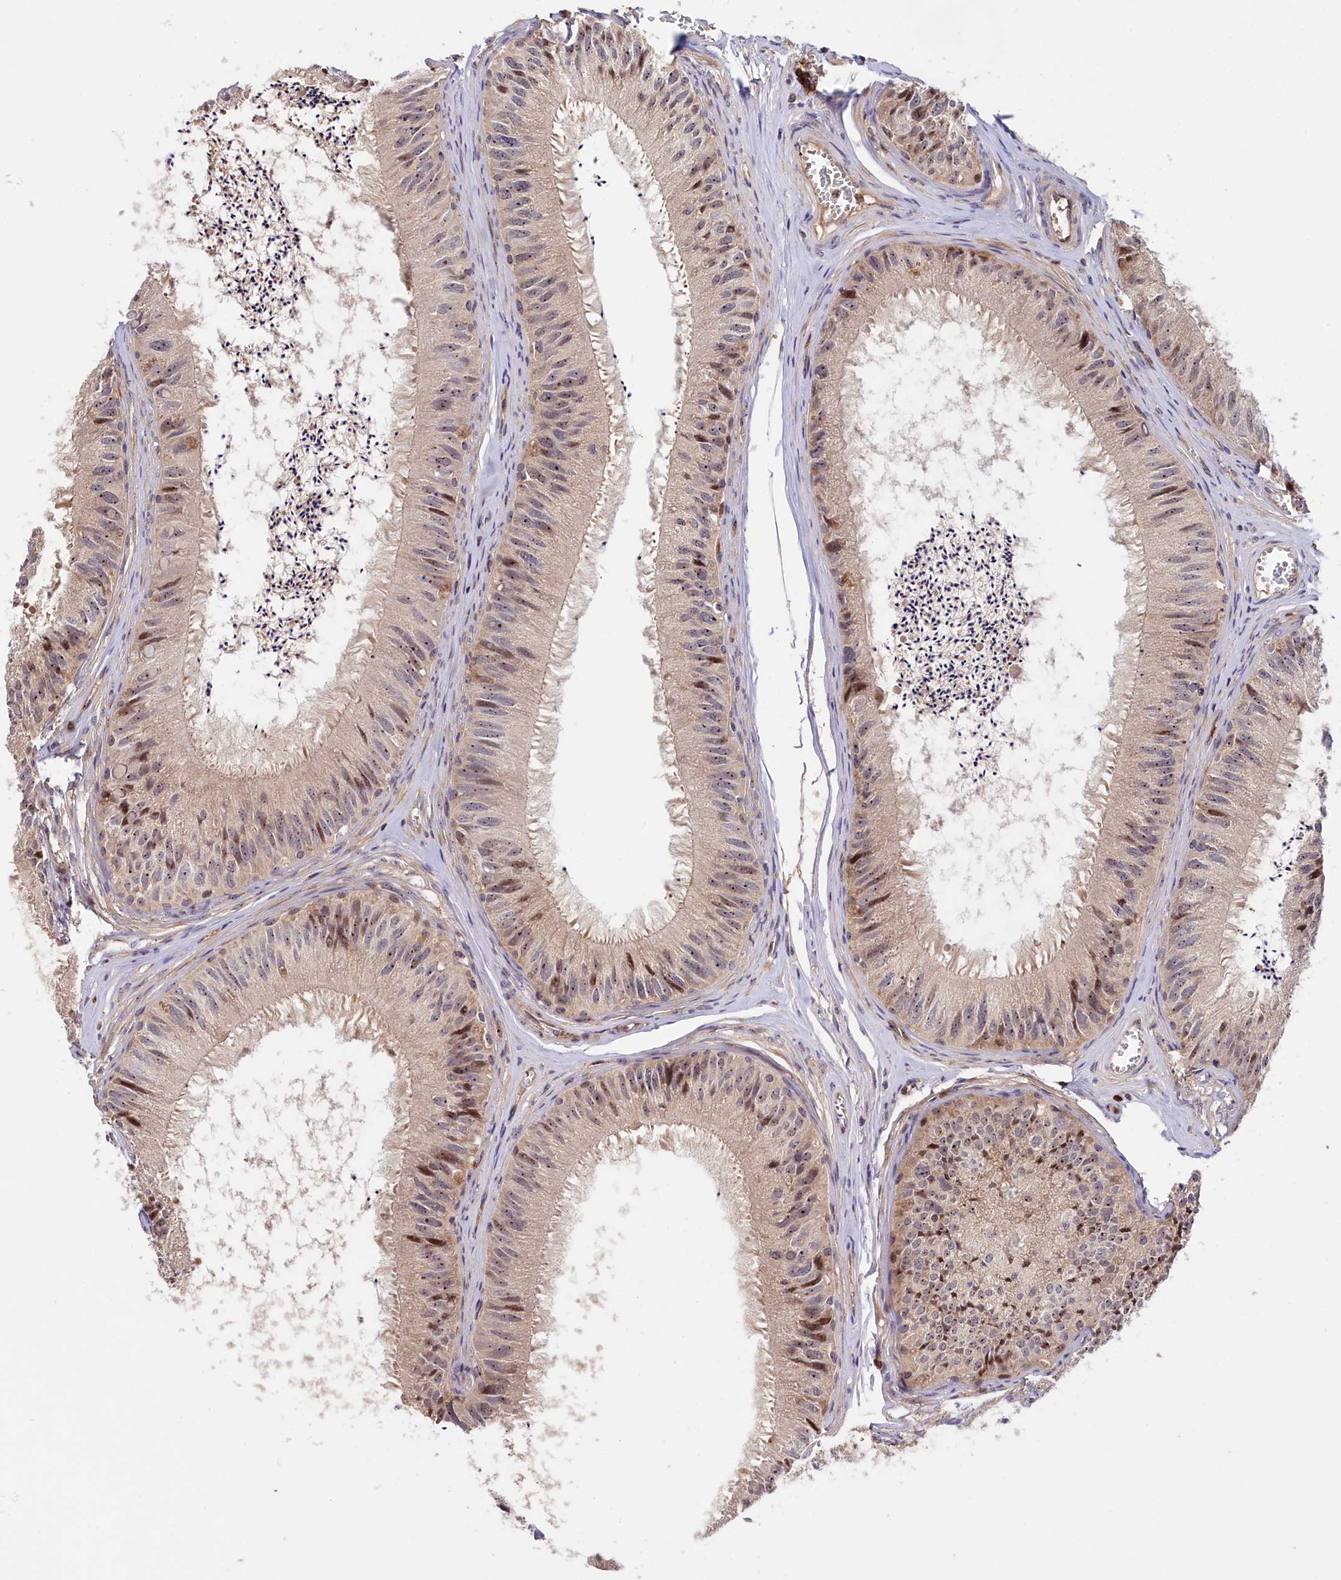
{"staining": {"intensity": "weak", "quantity": ">75%", "location": "cytoplasmic/membranous,nuclear"}, "tissue": "epididymis", "cell_type": "Glandular cells", "image_type": "normal", "snomed": [{"axis": "morphology", "description": "Normal tissue, NOS"}, {"axis": "topography", "description": "Epididymis"}], "caption": "Immunohistochemistry photomicrograph of normal epididymis: epididymis stained using immunohistochemistry demonstrates low levels of weak protein expression localized specifically in the cytoplasmic/membranous,nuclear of glandular cells, appearing as a cytoplasmic/membranous,nuclear brown color.", "gene": "NEURL4", "patient": {"sex": "male", "age": 79}}